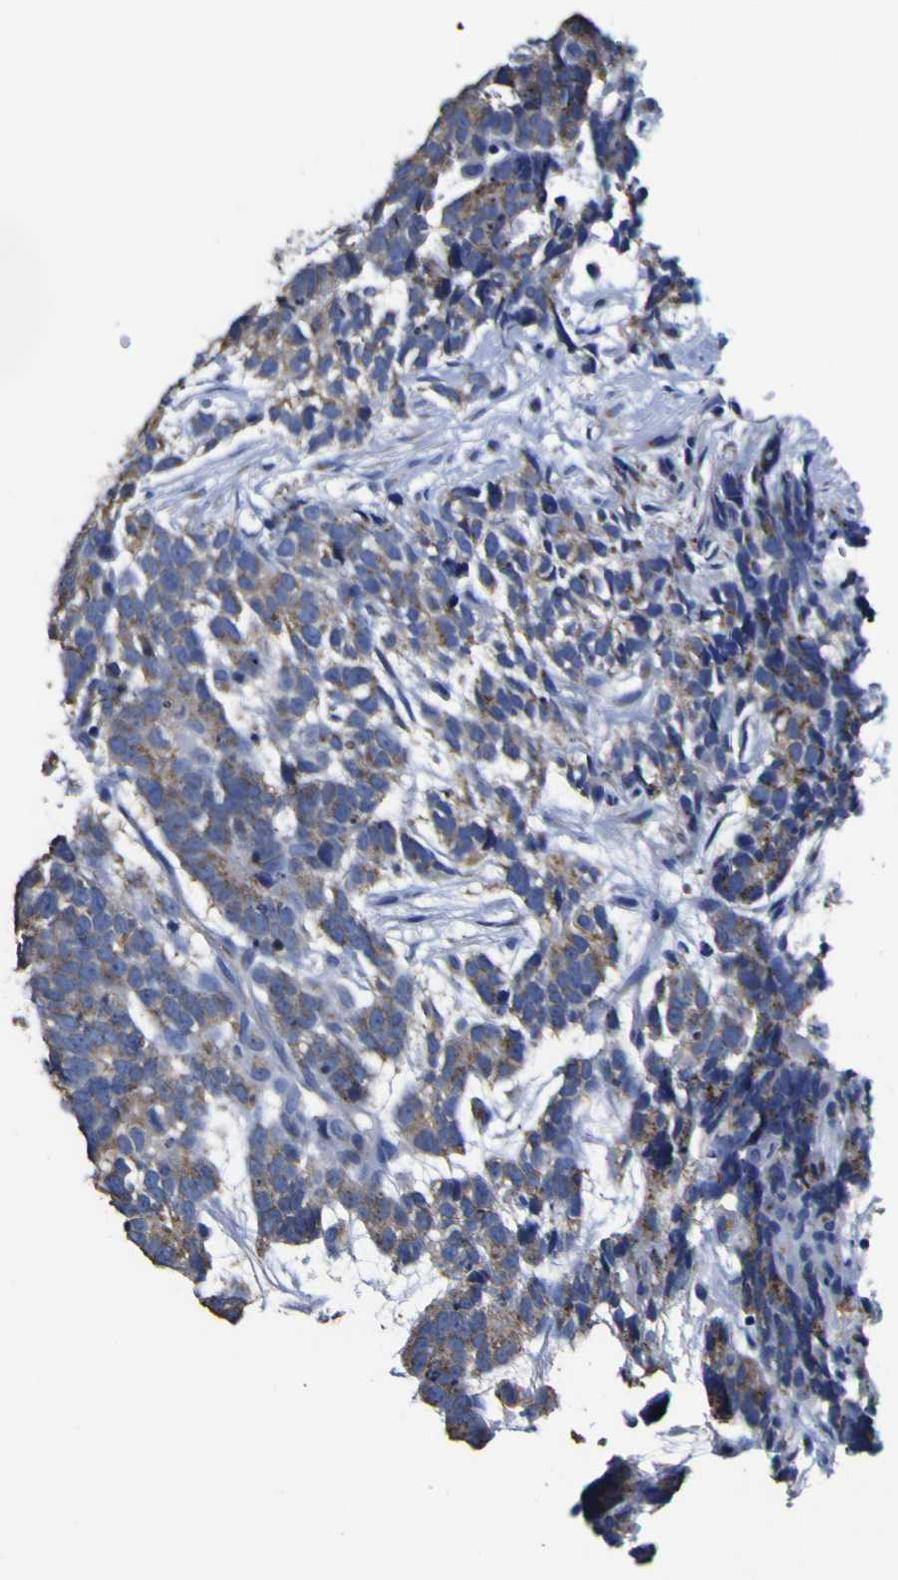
{"staining": {"intensity": "weak", "quantity": "25%-75%", "location": "cytoplasmic/membranous"}, "tissue": "testis cancer", "cell_type": "Tumor cells", "image_type": "cancer", "snomed": [{"axis": "morphology", "description": "Carcinoma, Embryonal, NOS"}, {"axis": "topography", "description": "Testis"}], "caption": "Testis cancer stained for a protein (brown) exhibits weak cytoplasmic/membranous positive positivity in approximately 25%-75% of tumor cells.", "gene": "GOLM1", "patient": {"sex": "male", "age": 26}}